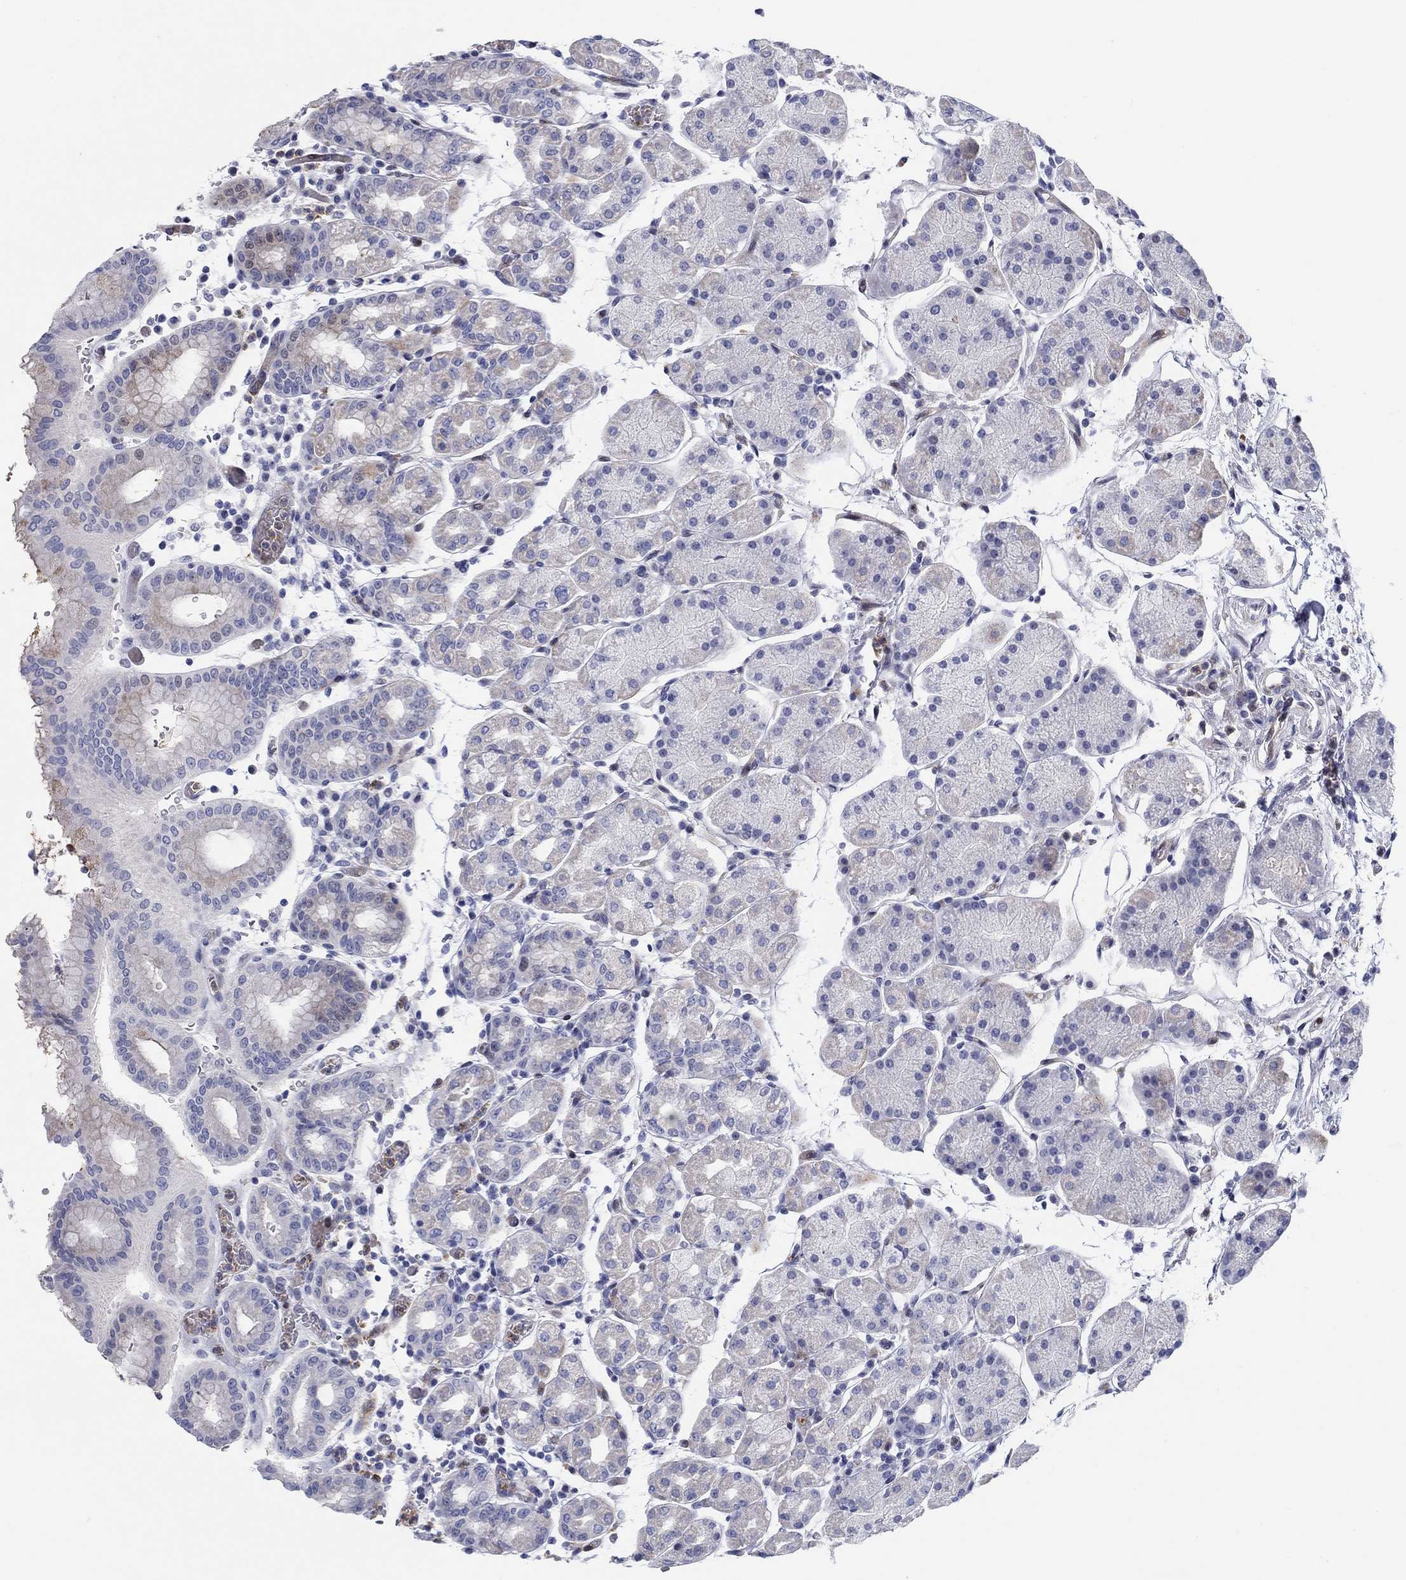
{"staining": {"intensity": "moderate", "quantity": "<25%", "location": "cytoplasmic/membranous"}, "tissue": "stomach", "cell_type": "Glandular cells", "image_type": "normal", "snomed": [{"axis": "morphology", "description": "Normal tissue, NOS"}, {"axis": "topography", "description": "Stomach"}], "caption": "Immunohistochemical staining of unremarkable human stomach shows <25% levels of moderate cytoplasmic/membranous protein expression in about <25% of glandular cells.", "gene": "ARHGAP36", "patient": {"sex": "male", "age": 54}}